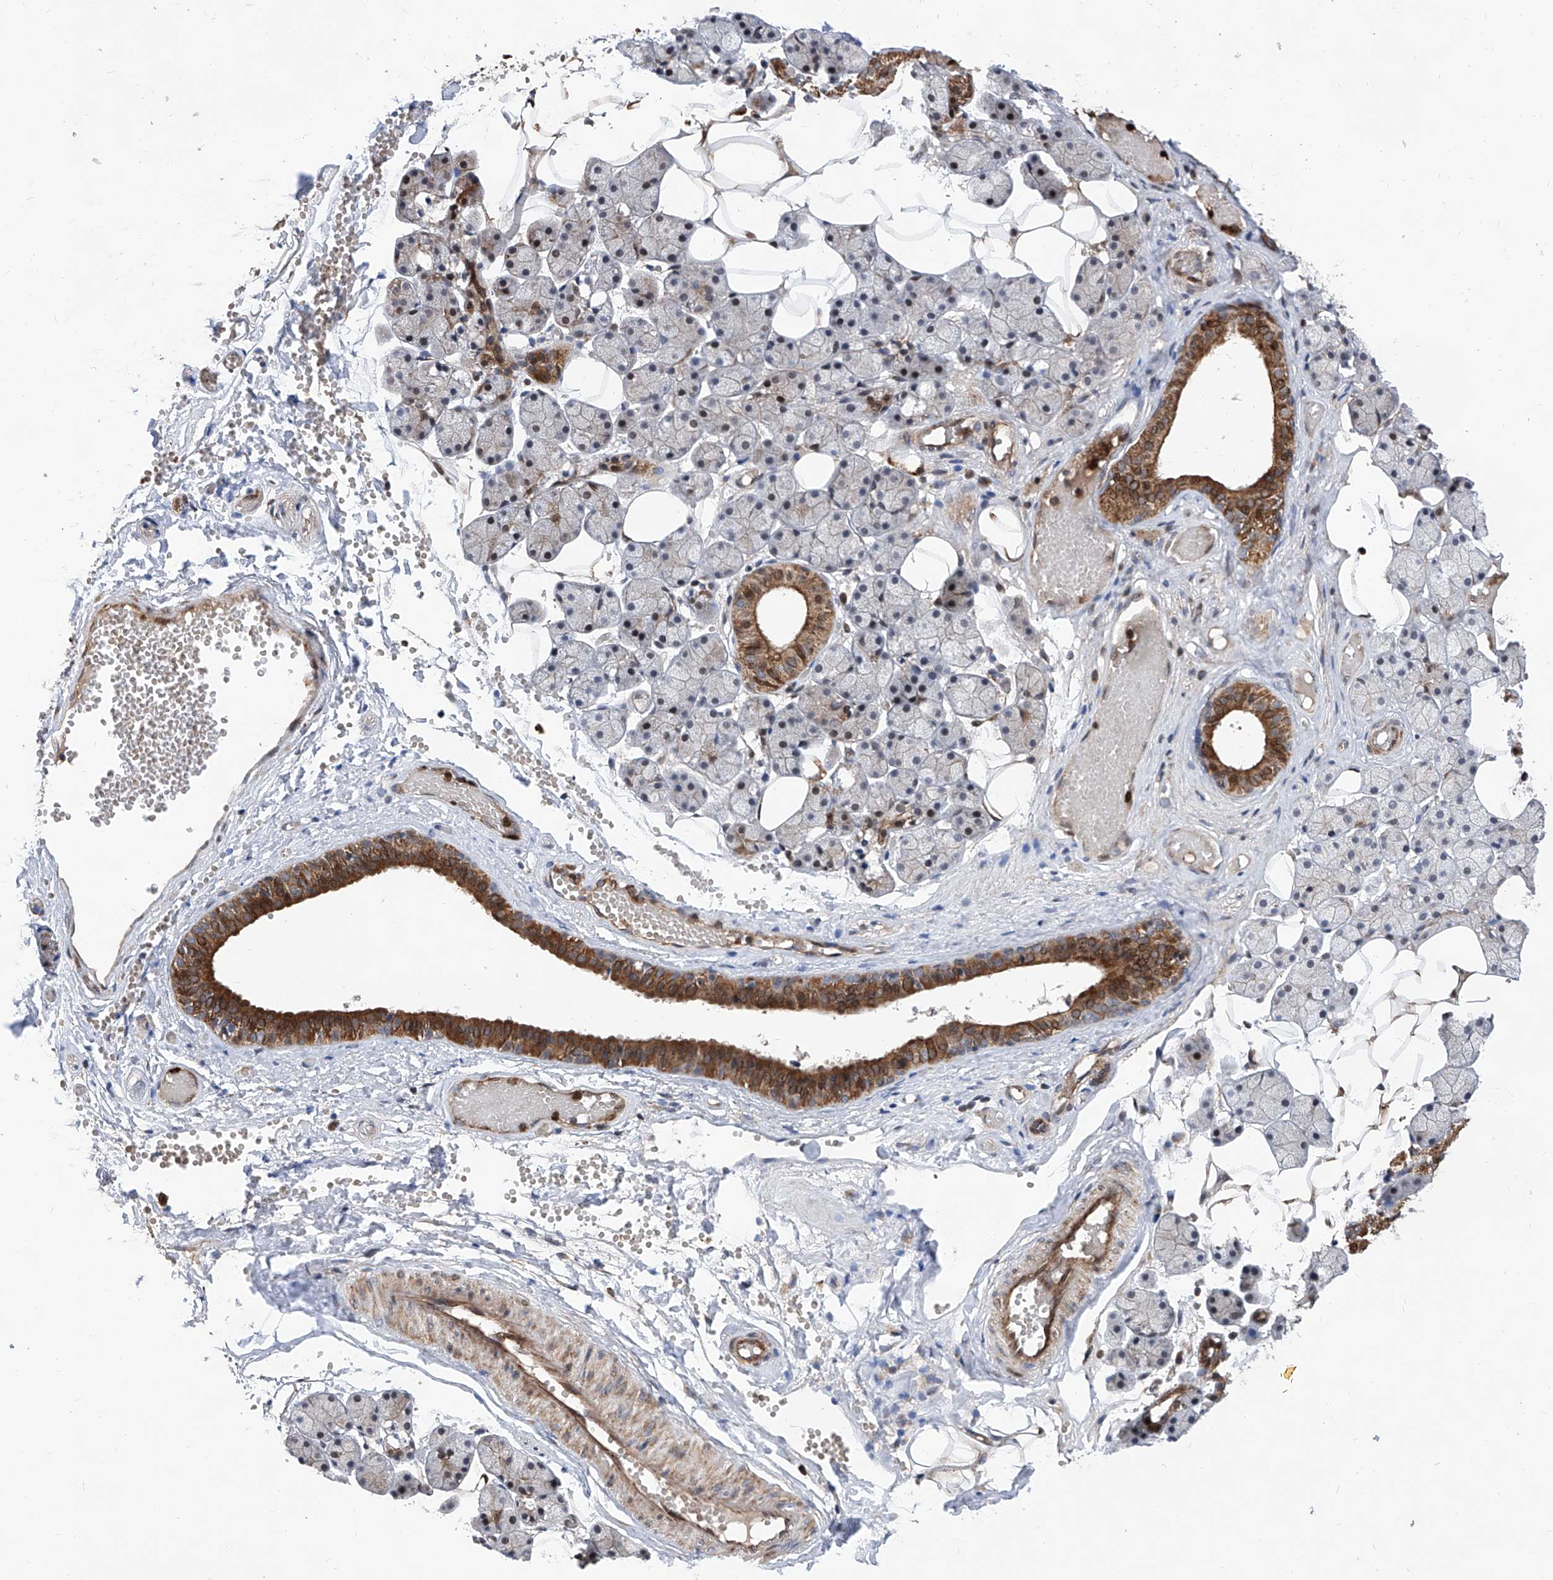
{"staining": {"intensity": "strong", "quantity": "25%-75%", "location": "cytoplasmic/membranous"}, "tissue": "salivary gland", "cell_type": "Glandular cells", "image_type": "normal", "snomed": [{"axis": "morphology", "description": "Normal tissue, NOS"}, {"axis": "topography", "description": "Salivary gland"}], "caption": "Salivary gland was stained to show a protein in brown. There is high levels of strong cytoplasmic/membranous positivity in approximately 25%-75% of glandular cells. (DAB IHC with brightfield microscopy, high magnification).", "gene": "FARP2", "patient": {"sex": "female", "age": 33}}